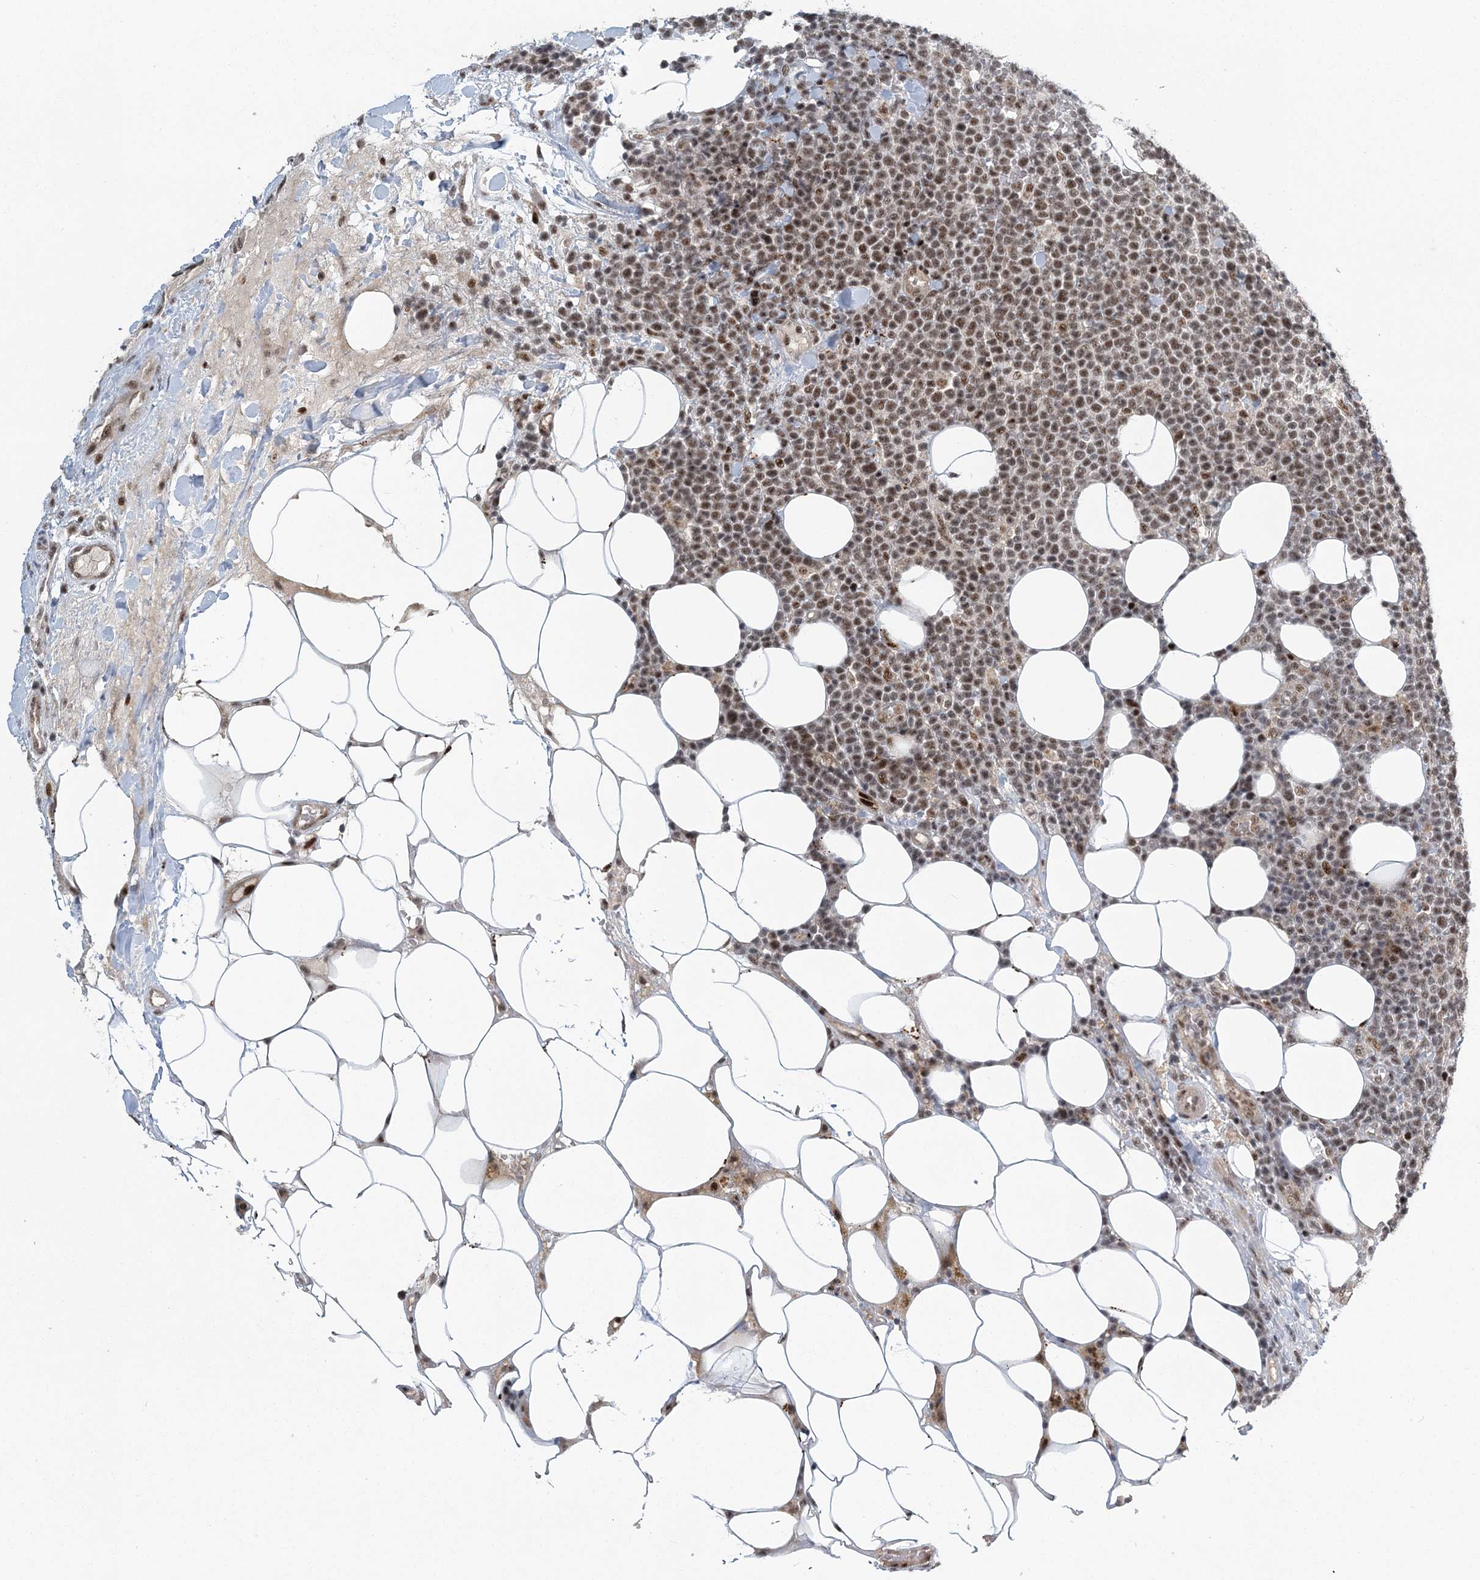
{"staining": {"intensity": "moderate", "quantity": ">75%", "location": "nuclear"}, "tissue": "lymphoma", "cell_type": "Tumor cells", "image_type": "cancer", "snomed": [{"axis": "morphology", "description": "Malignant lymphoma, non-Hodgkin's type, High grade"}, {"axis": "topography", "description": "Lymph node"}], "caption": "Immunohistochemical staining of lymphoma demonstrates moderate nuclear protein expression in about >75% of tumor cells.", "gene": "CWC22", "patient": {"sex": "male", "age": 61}}